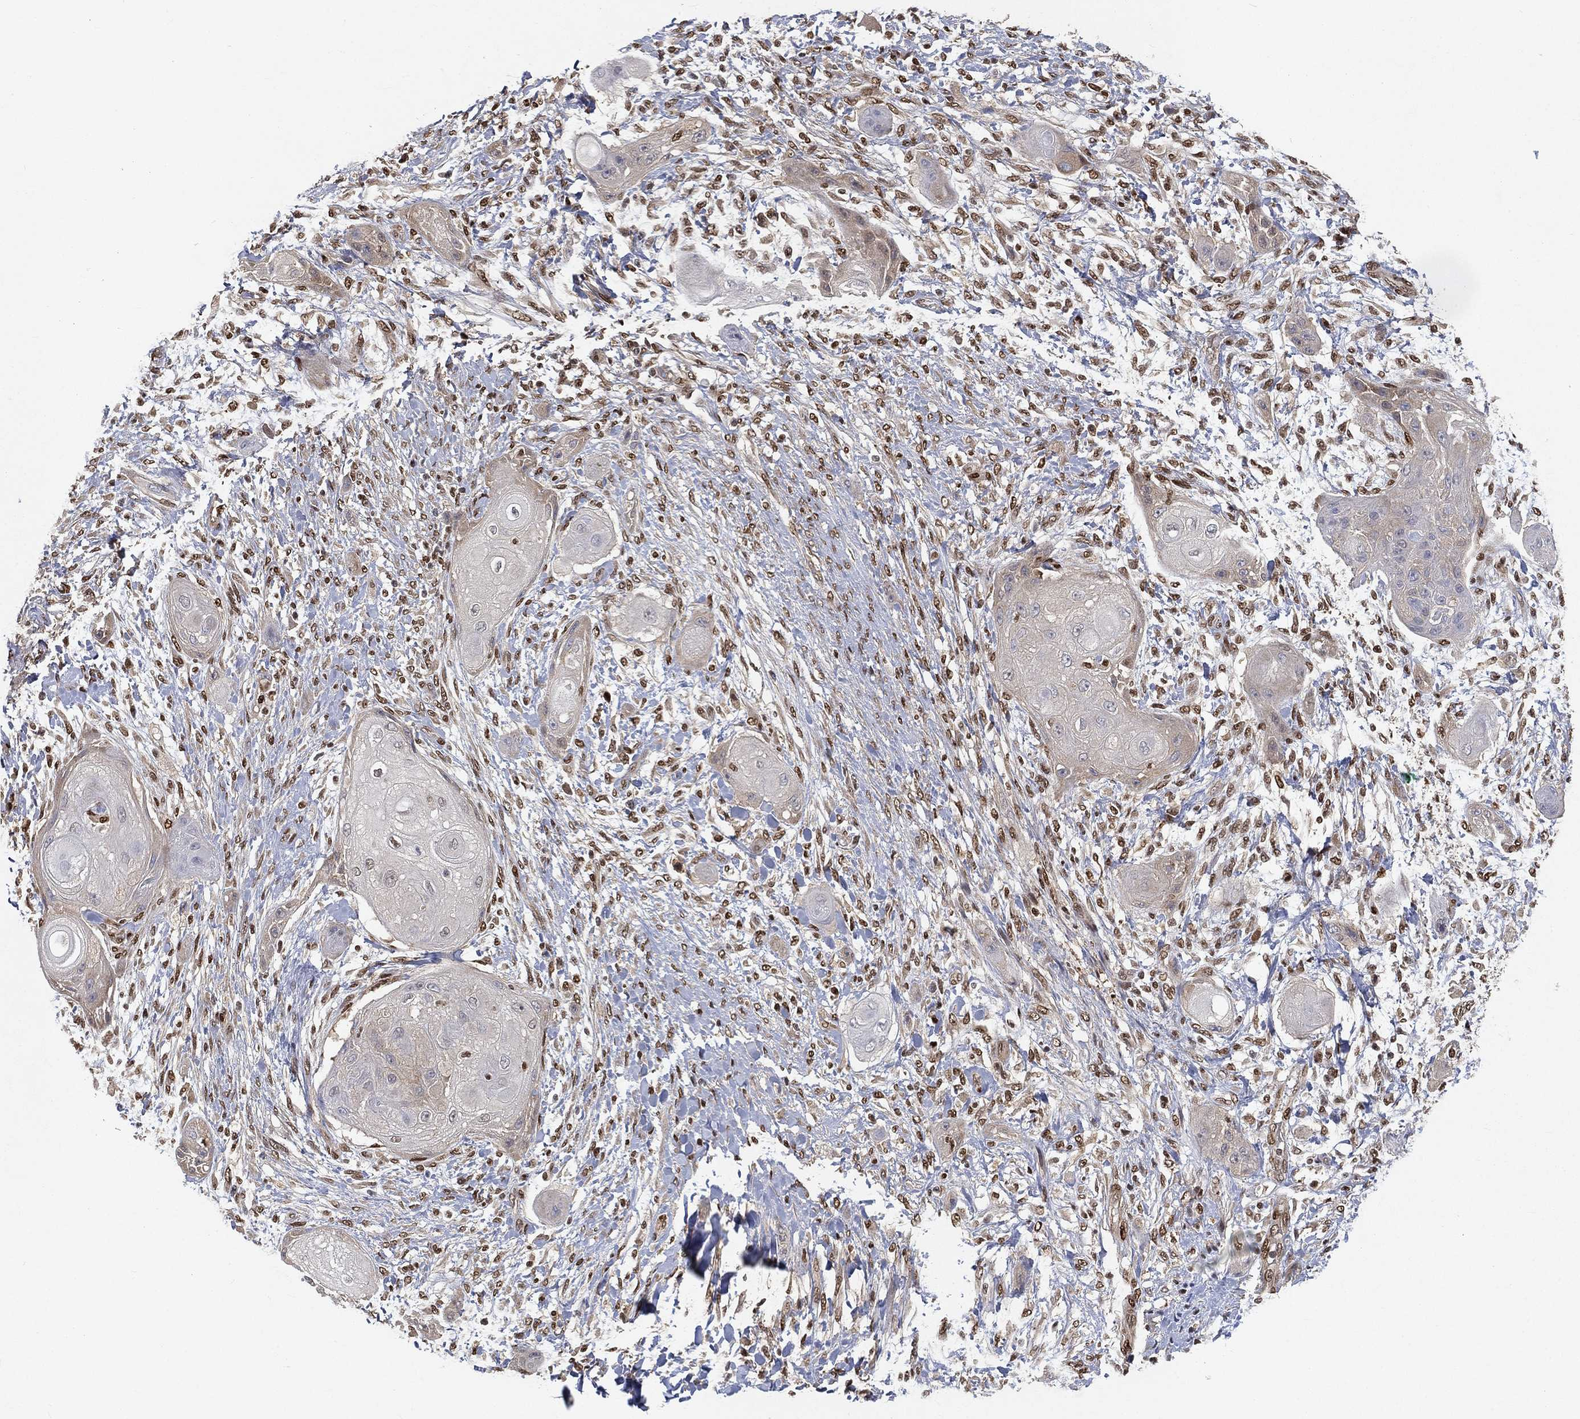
{"staining": {"intensity": "negative", "quantity": "none", "location": "none"}, "tissue": "skin cancer", "cell_type": "Tumor cells", "image_type": "cancer", "snomed": [{"axis": "morphology", "description": "Squamous cell carcinoma, NOS"}, {"axis": "topography", "description": "Skin"}], "caption": "High power microscopy photomicrograph of an immunohistochemistry micrograph of skin cancer, revealing no significant staining in tumor cells.", "gene": "CRTC3", "patient": {"sex": "male", "age": 62}}